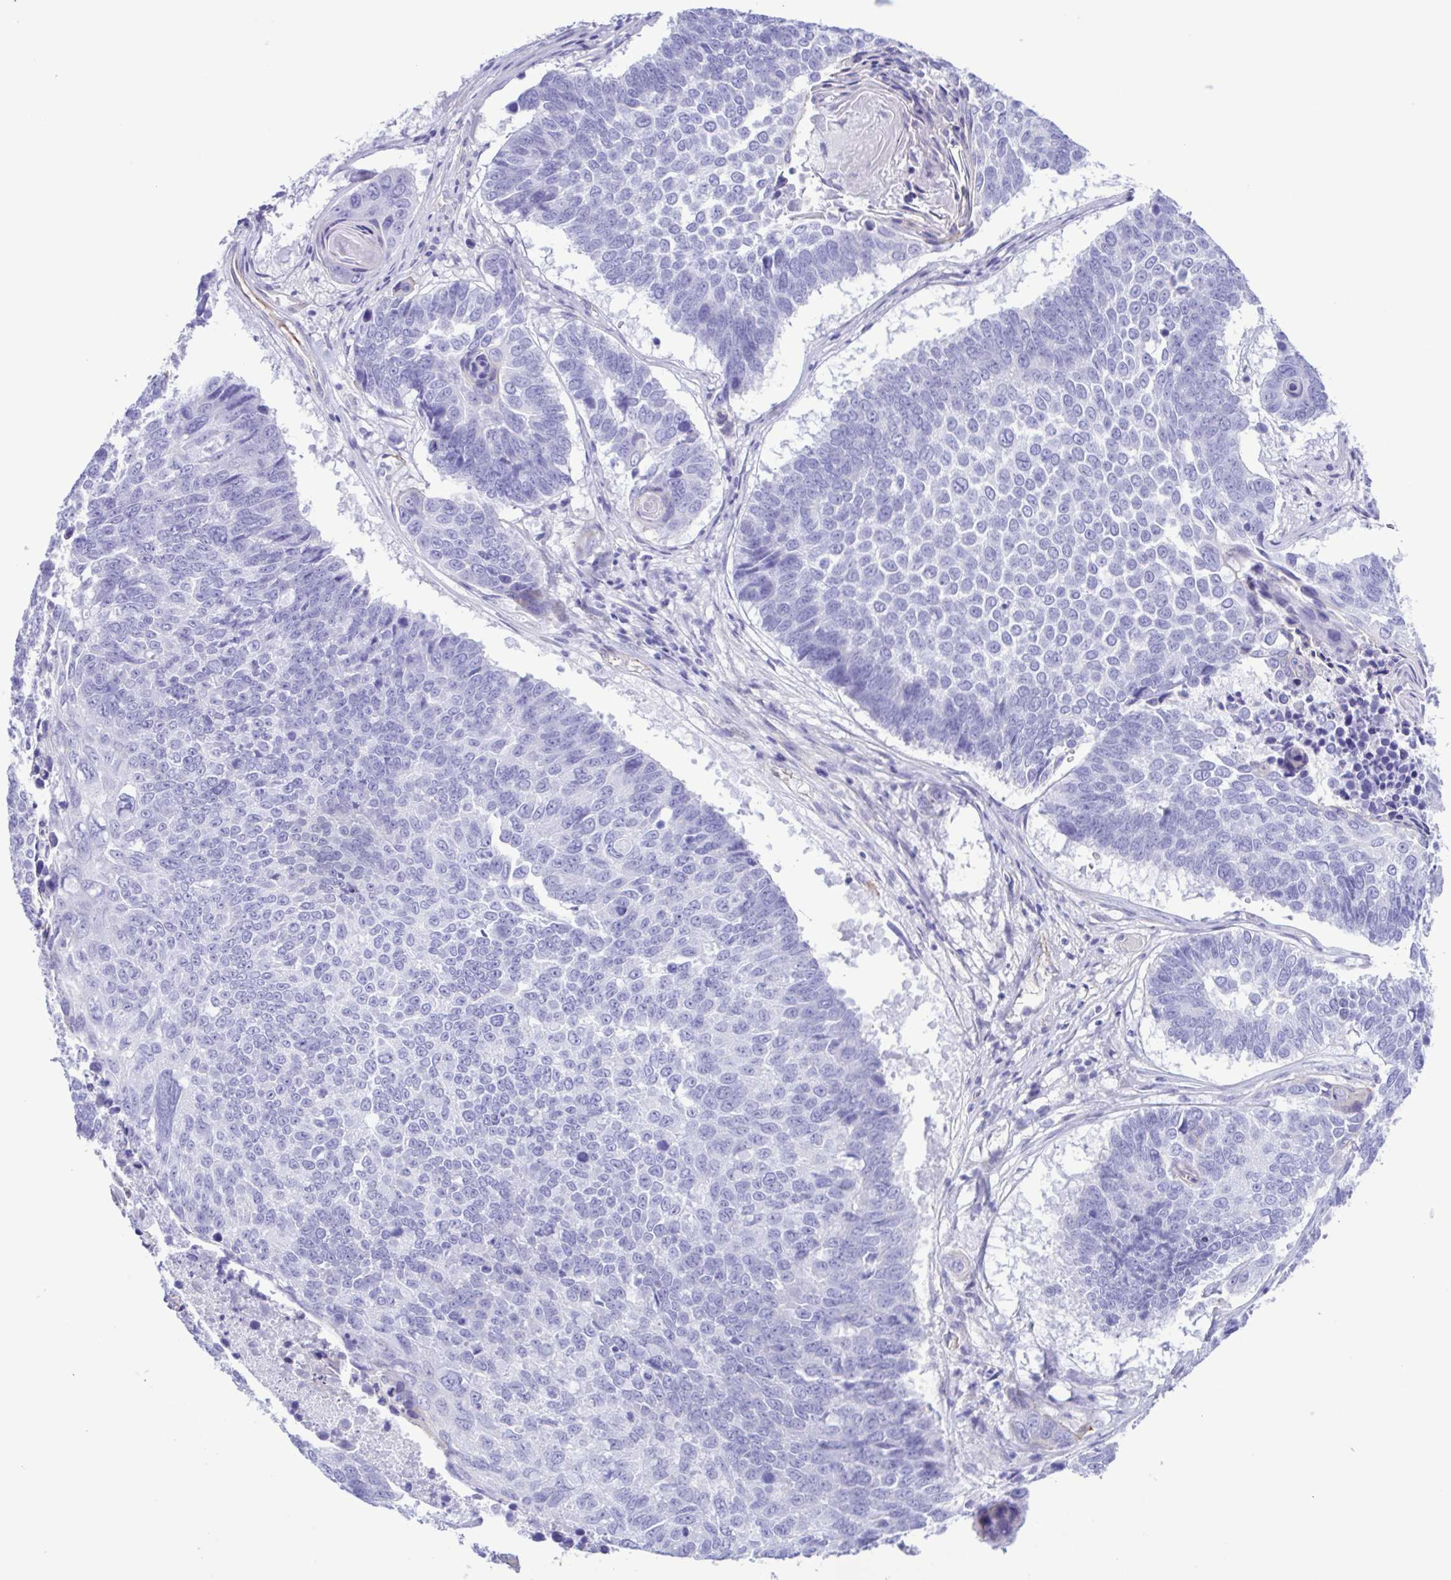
{"staining": {"intensity": "negative", "quantity": "none", "location": "none"}, "tissue": "lung cancer", "cell_type": "Tumor cells", "image_type": "cancer", "snomed": [{"axis": "morphology", "description": "Squamous cell carcinoma, NOS"}, {"axis": "topography", "description": "Lung"}], "caption": "An image of human lung cancer is negative for staining in tumor cells. The staining is performed using DAB (3,3'-diaminobenzidine) brown chromogen with nuclei counter-stained in using hematoxylin.", "gene": "CYP11A1", "patient": {"sex": "male", "age": 73}}